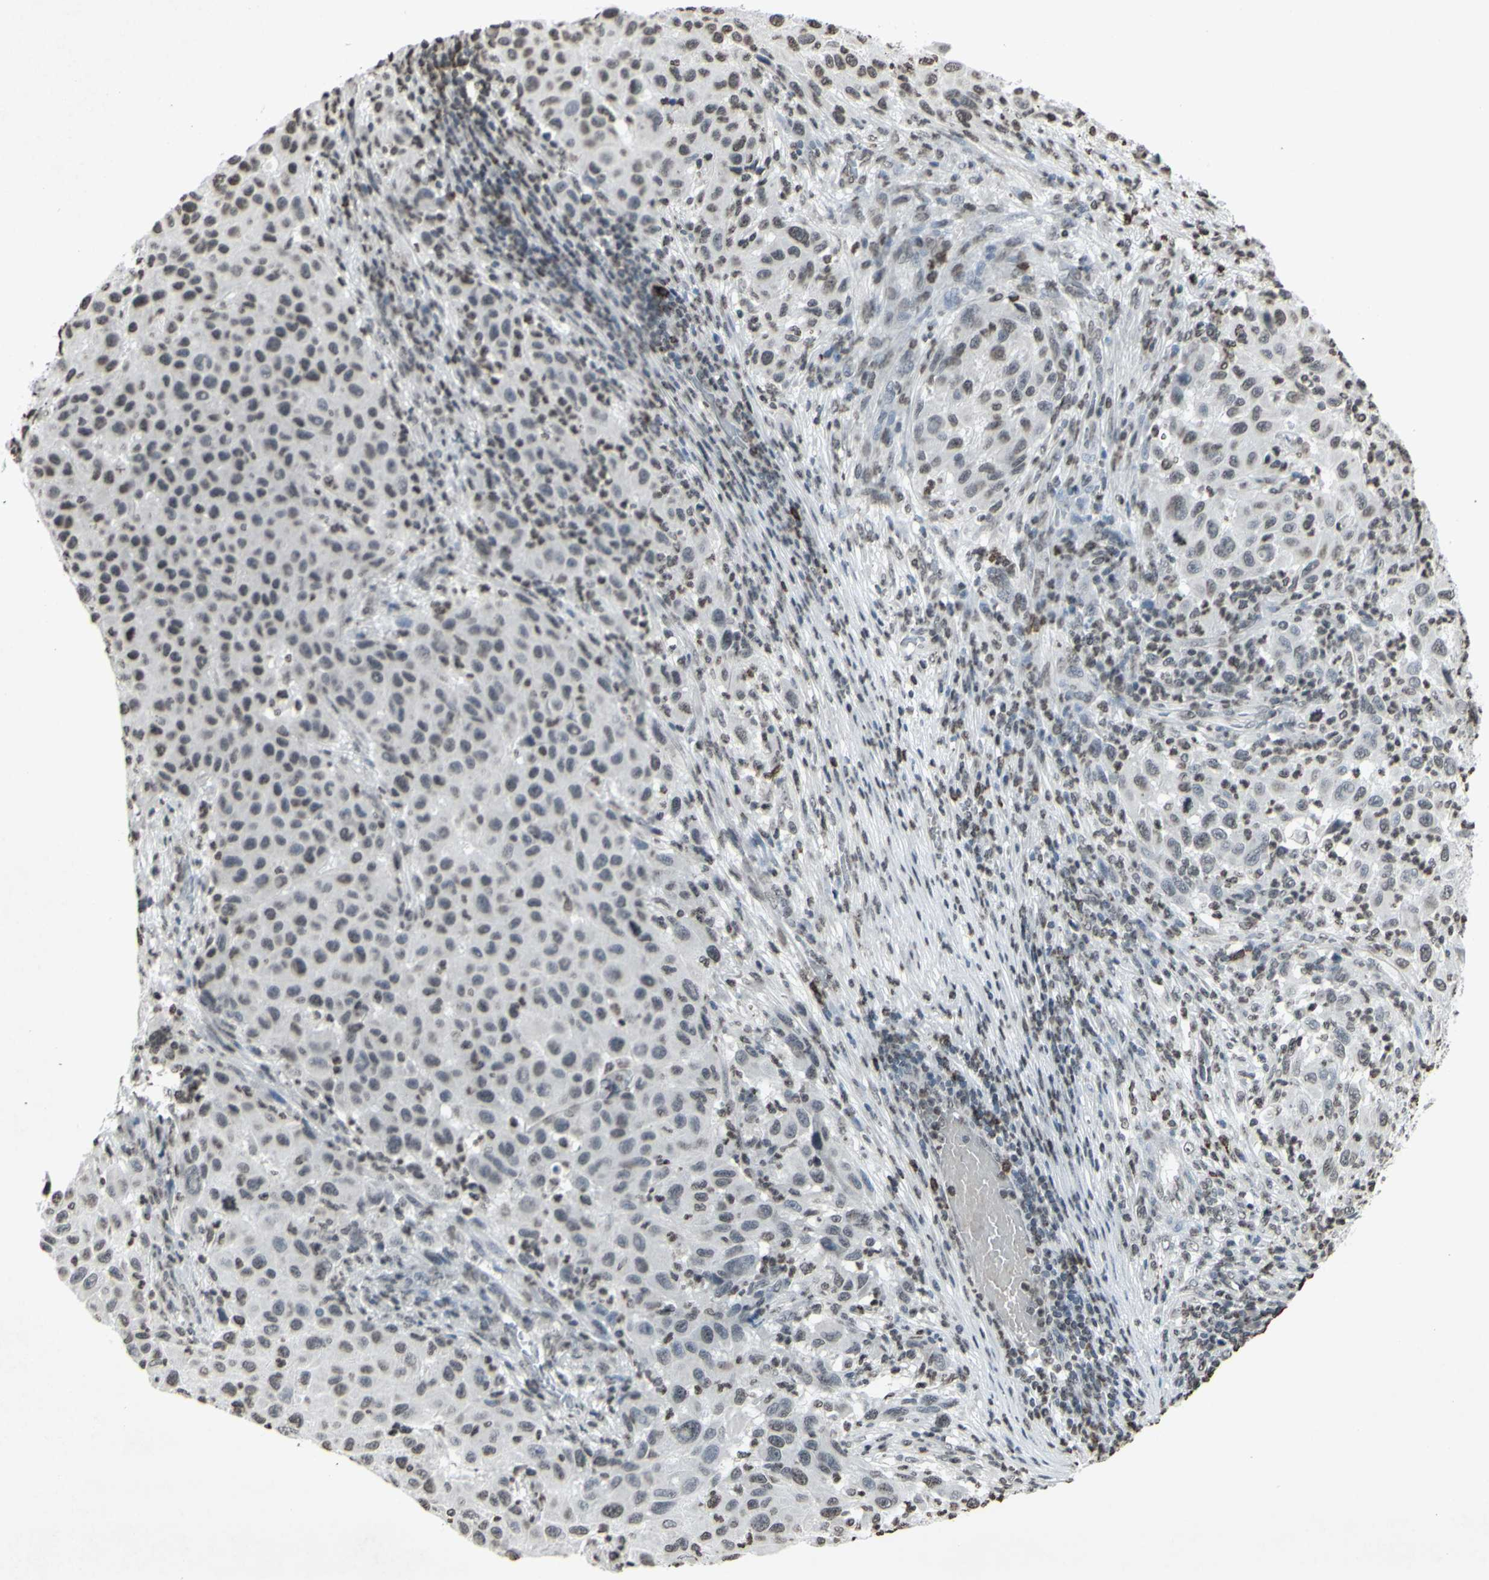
{"staining": {"intensity": "weak", "quantity": "<25%", "location": "nuclear"}, "tissue": "melanoma", "cell_type": "Tumor cells", "image_type": "cancer", "snomed": [{"axis": "morphology", "description": "Malignant melanoma, Metastatic site"}, {"axis": "topography", "description": "Lymph node"}], "caption": "DAB (3,3'-diaminobenzidine) immunohistochemical staining of malignant melanoma (metastatic site) shows no significant staining in tumor cells. The staining is performed using DAB brown chromogen with nuclei counter-stained in using hematoxylin.", "gene": "CD79B", "patient": {"sex": "male", "age": 61}}